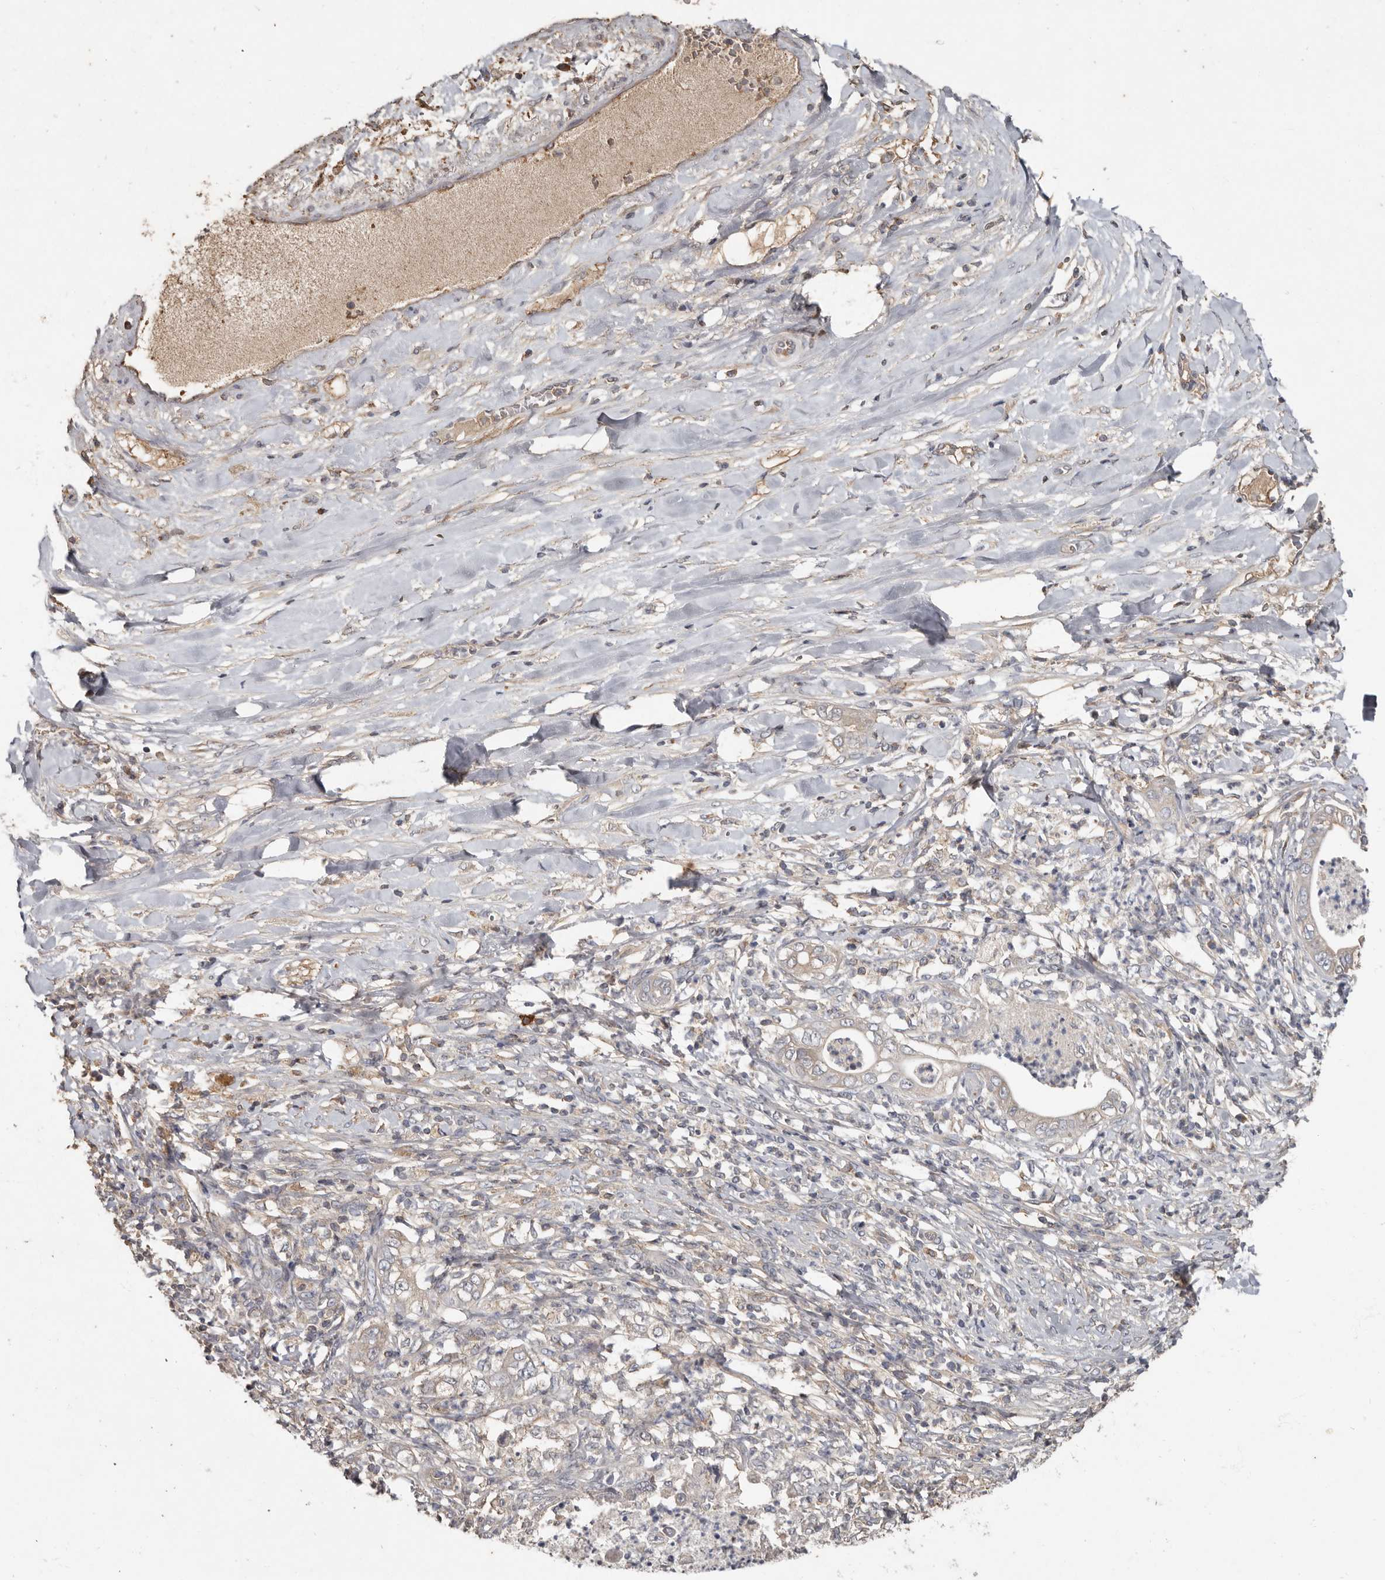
{"staining": {"intensity": "moderate", "quantity": "25%-75%", "location": "cytoplasmic/membranous"}, "tissue": "pancreatic cancer", "cell_type": "Tumor cells", "image_type": "cancer", "snomed": [{"axis": "morphology", "description": "Adenocarcinoma, NOS"}, {"axis": "topography", "description": "Pancreas"}], "caption": "Pancreatic cancer (adenocarcinoma) stained with DAB (3,3'-diaminobenzidine) immunohistochemistry (IHC) reveals medium levels of moderate cytoplasmic/membranous positivity in about 25%-75% of tumor cells. The staining was performed using DAB, with brown indicating positive protein expression. Nuclei are stained blue with hematoxylin.", "gene": "KIF26B", "patient": {"sex": "female", "age": 78}}